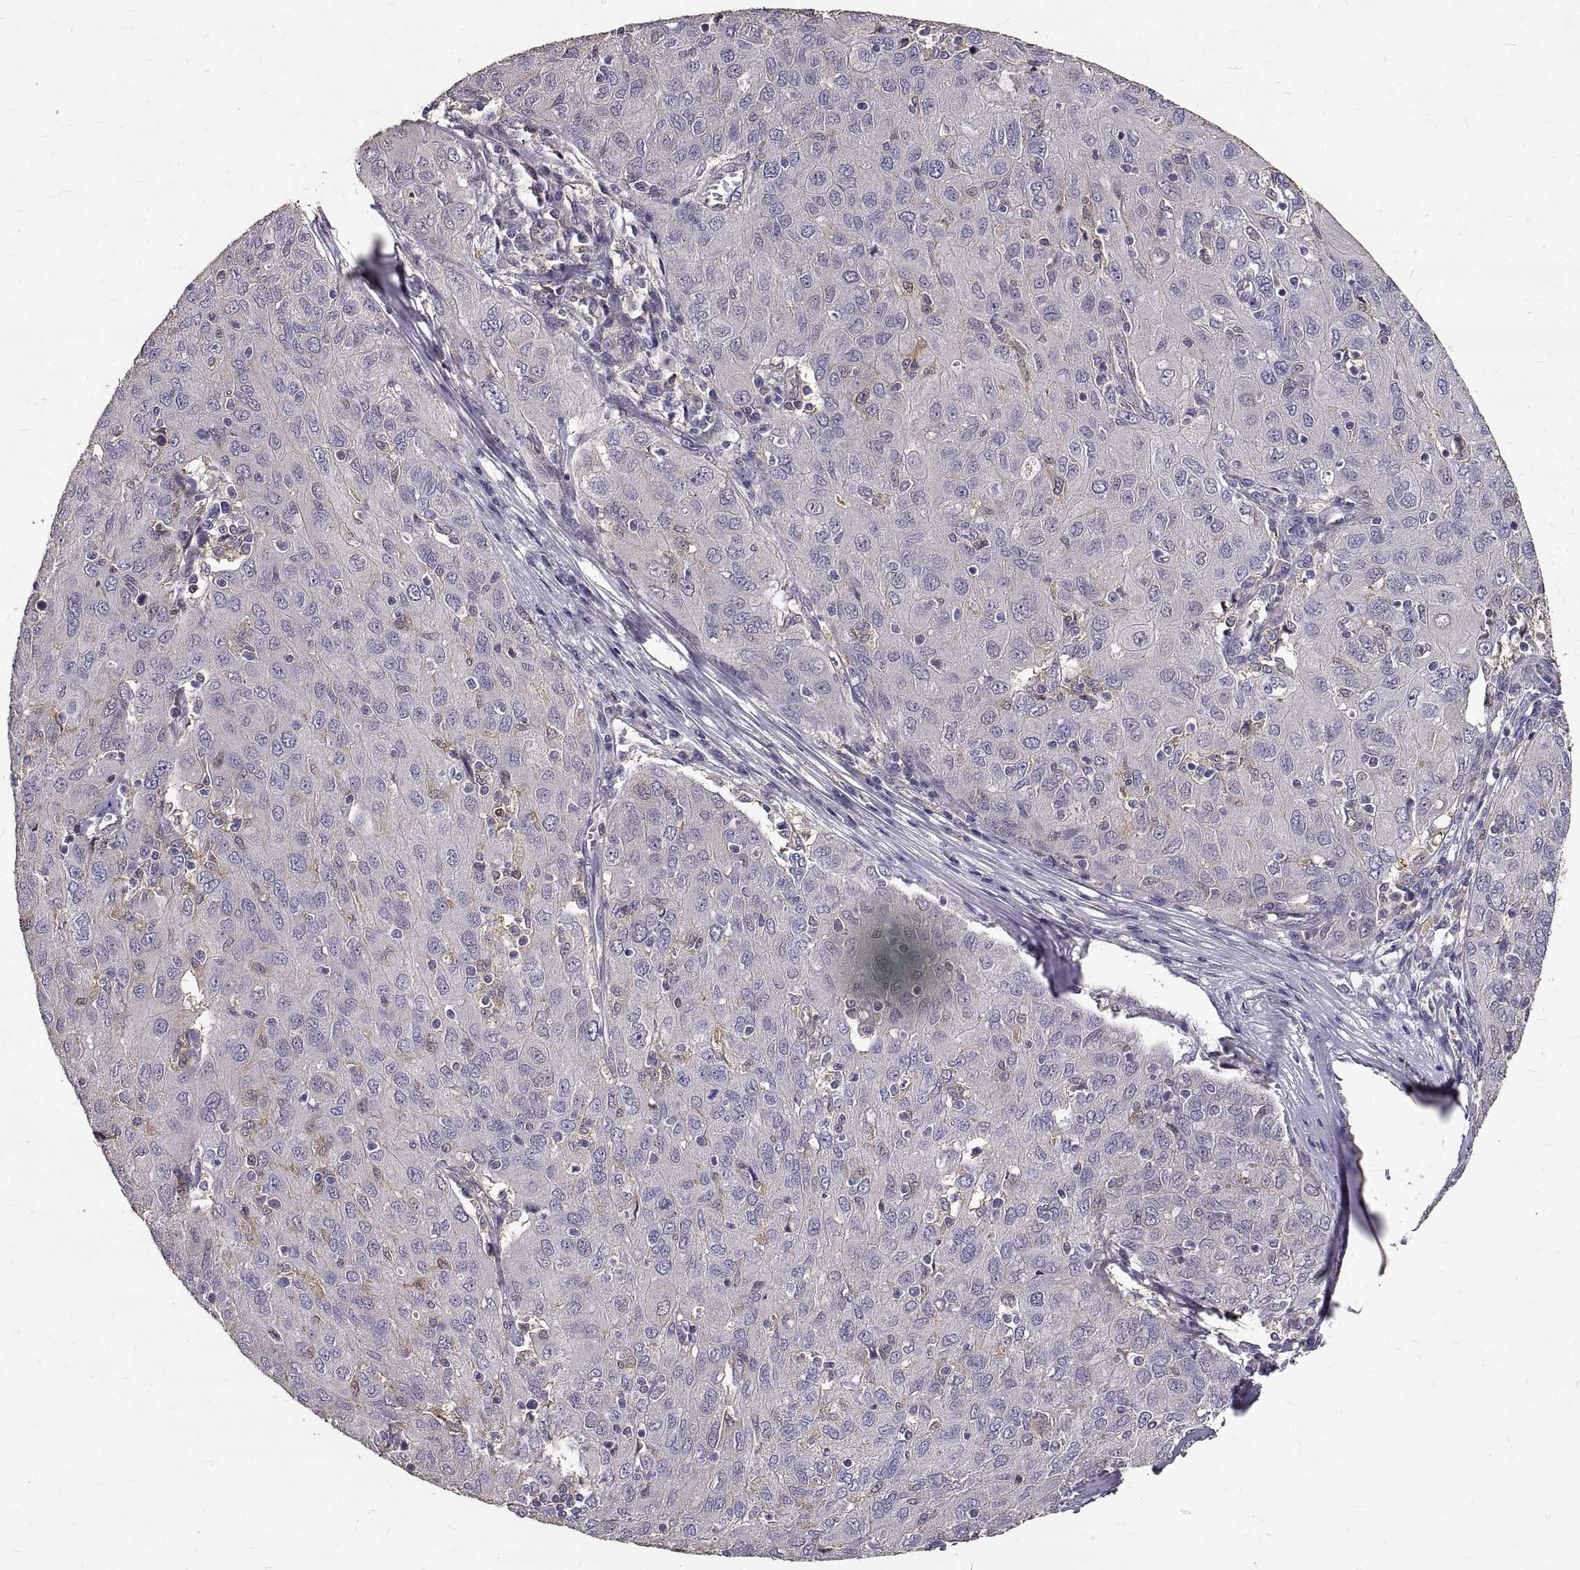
{"staining": {"intensity": "negative", "quantity": "none", "location": "none"}, "tissue": "ovarian cancer", "cell_type": "Tumor cells", "image_type": "cancer", "snomed": [{"axis": "morphology", "description": "Carcinoma, endometroid"}, {"axis": "topography", "description": "Ovary"}], "caption": "IHC micrograph of human ovarian cancer (endometroid carcinoma) stained for a protein (brown), which exhibits no expression in tumor cells.", "gene": "PEA15", "patient": {"sex": "female", "age": 50}}